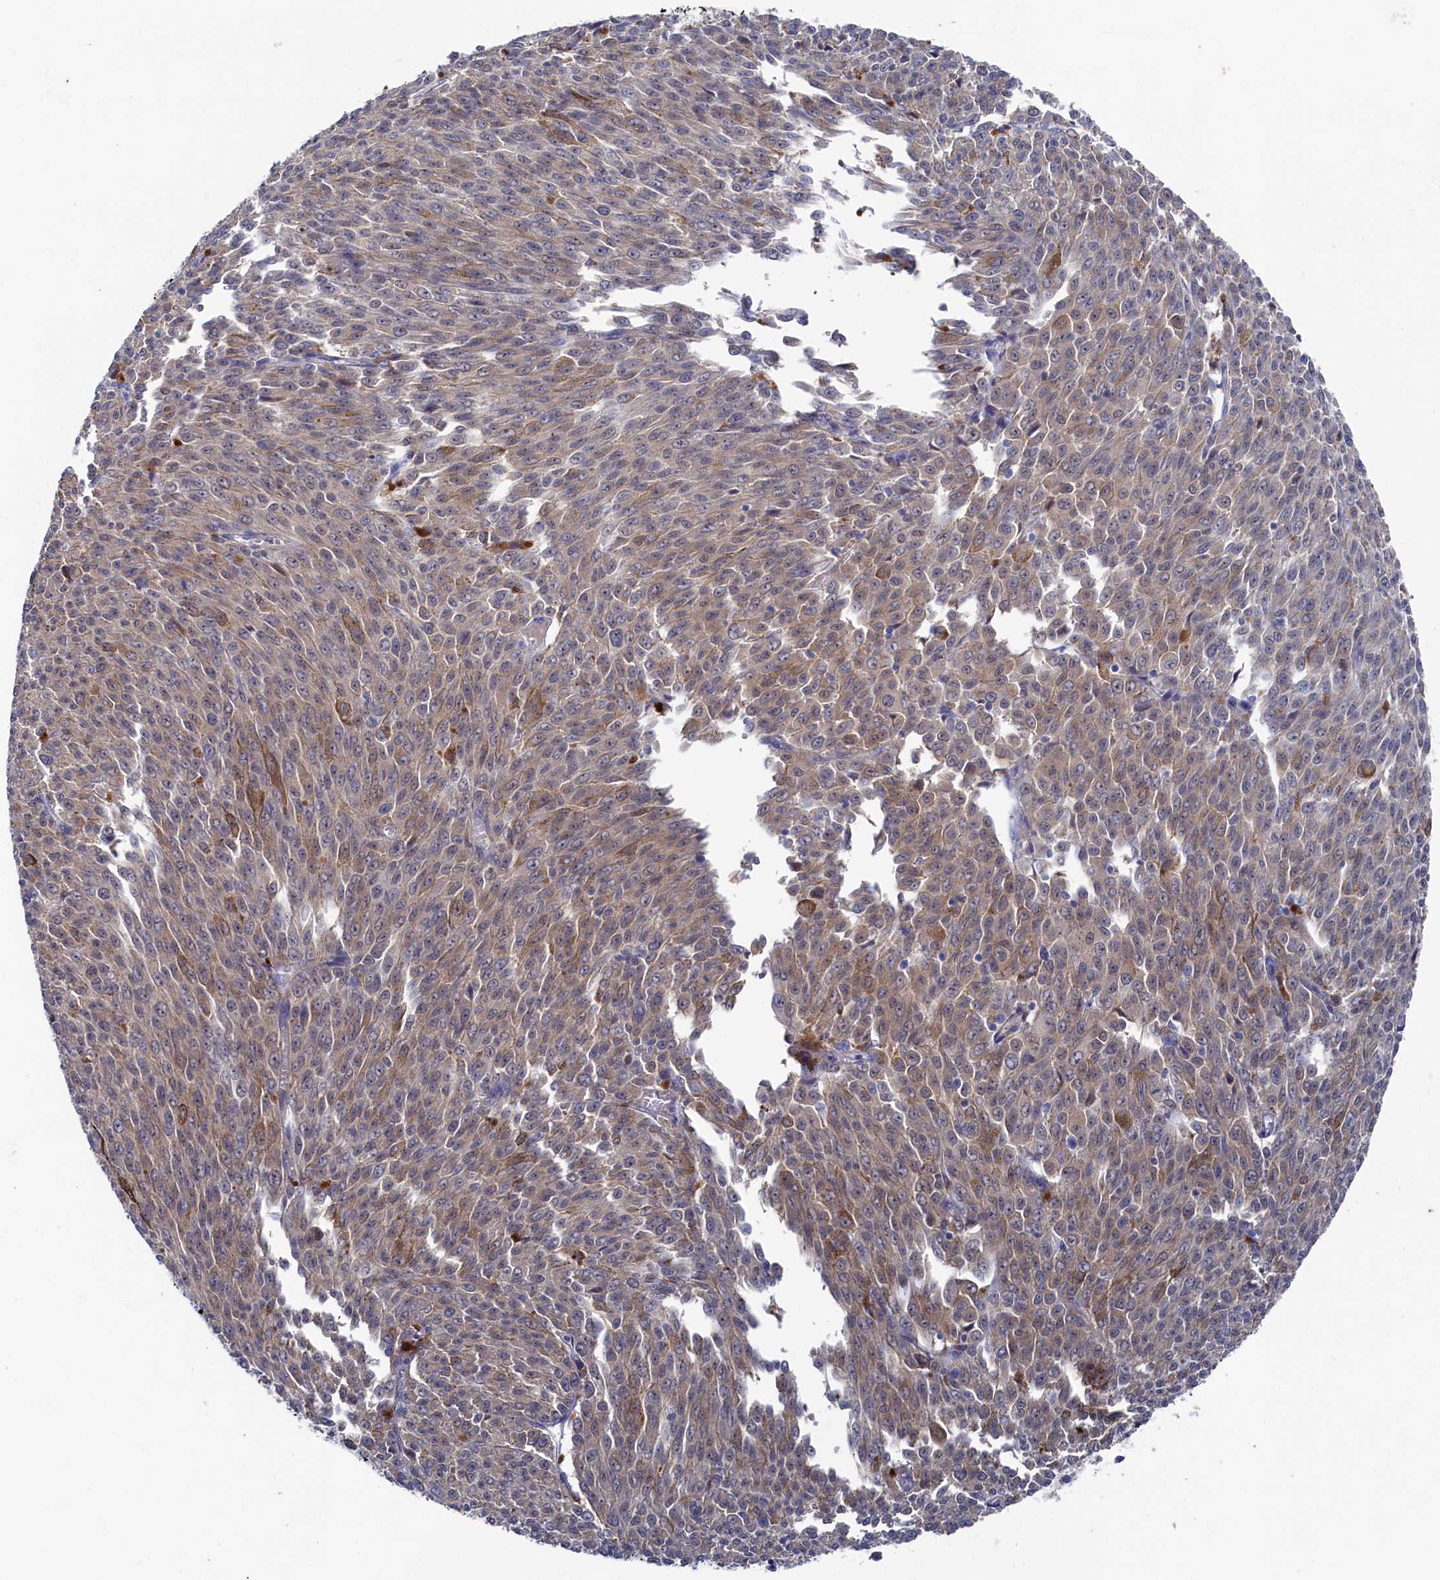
{"staining": {"intensity": "weak", "quantity": "25%-75%", "location": "cytoplasmic/membranous"}, "tissue": "melanoma", "cell_type": "Tumor cells", "image_type": "cancer", "snomed": [{"axis": "morphology", "description": "Malignant melanoma, NOS"}, {"axis": "topography", "description": "Skin"}], "caption": "Protein positivity by immunohistochemistry exhibits weak cytoplasmic/membranous staining in about 25%-75% of tumor cells in melanoma.", "gene": "RNH1", "patient": {"sex": "female", "age": 52}}